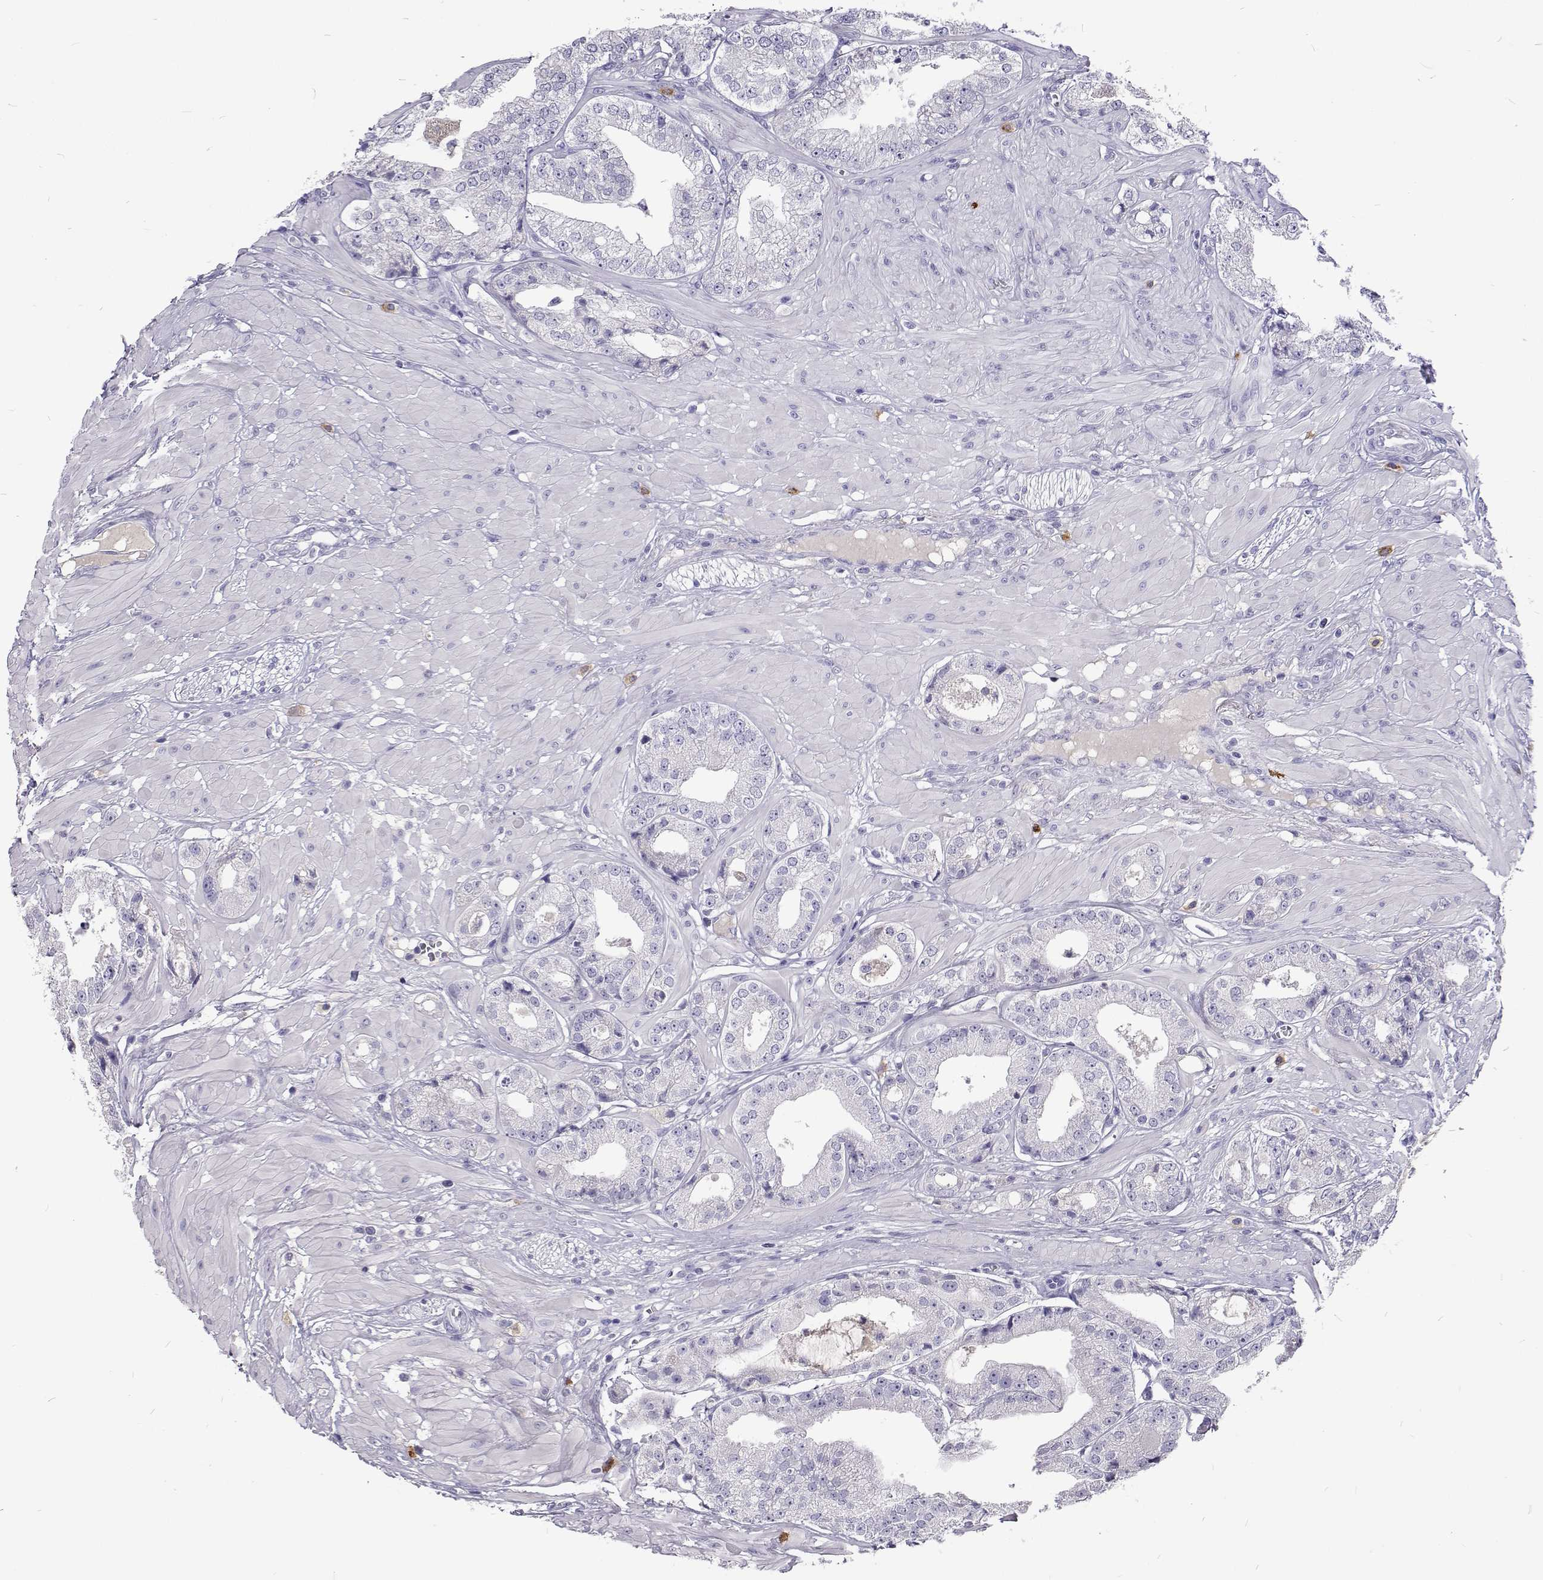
{"staining": {"intensity": "negative", "quantity": "none", "location": "none"}, "tissue": "prostate cancer", "cell_type": "Tumor cells", "image_type": "cancer", "snomed": [{"axis": "morphology", "description": "Adenocarcinoma, Low grade"}, {"axis": "topography", "description": "Prostate"}], "caption": "A histopathology image of prostate cancer (adenocarcinoma (low-grade)) stained for a protein shows no brown staining in tumor cells. (DAB immunohistochemistry (IHC), high magnification).", "gene": "CFAP44", "patient": {"sex": "male", "age": 60}}